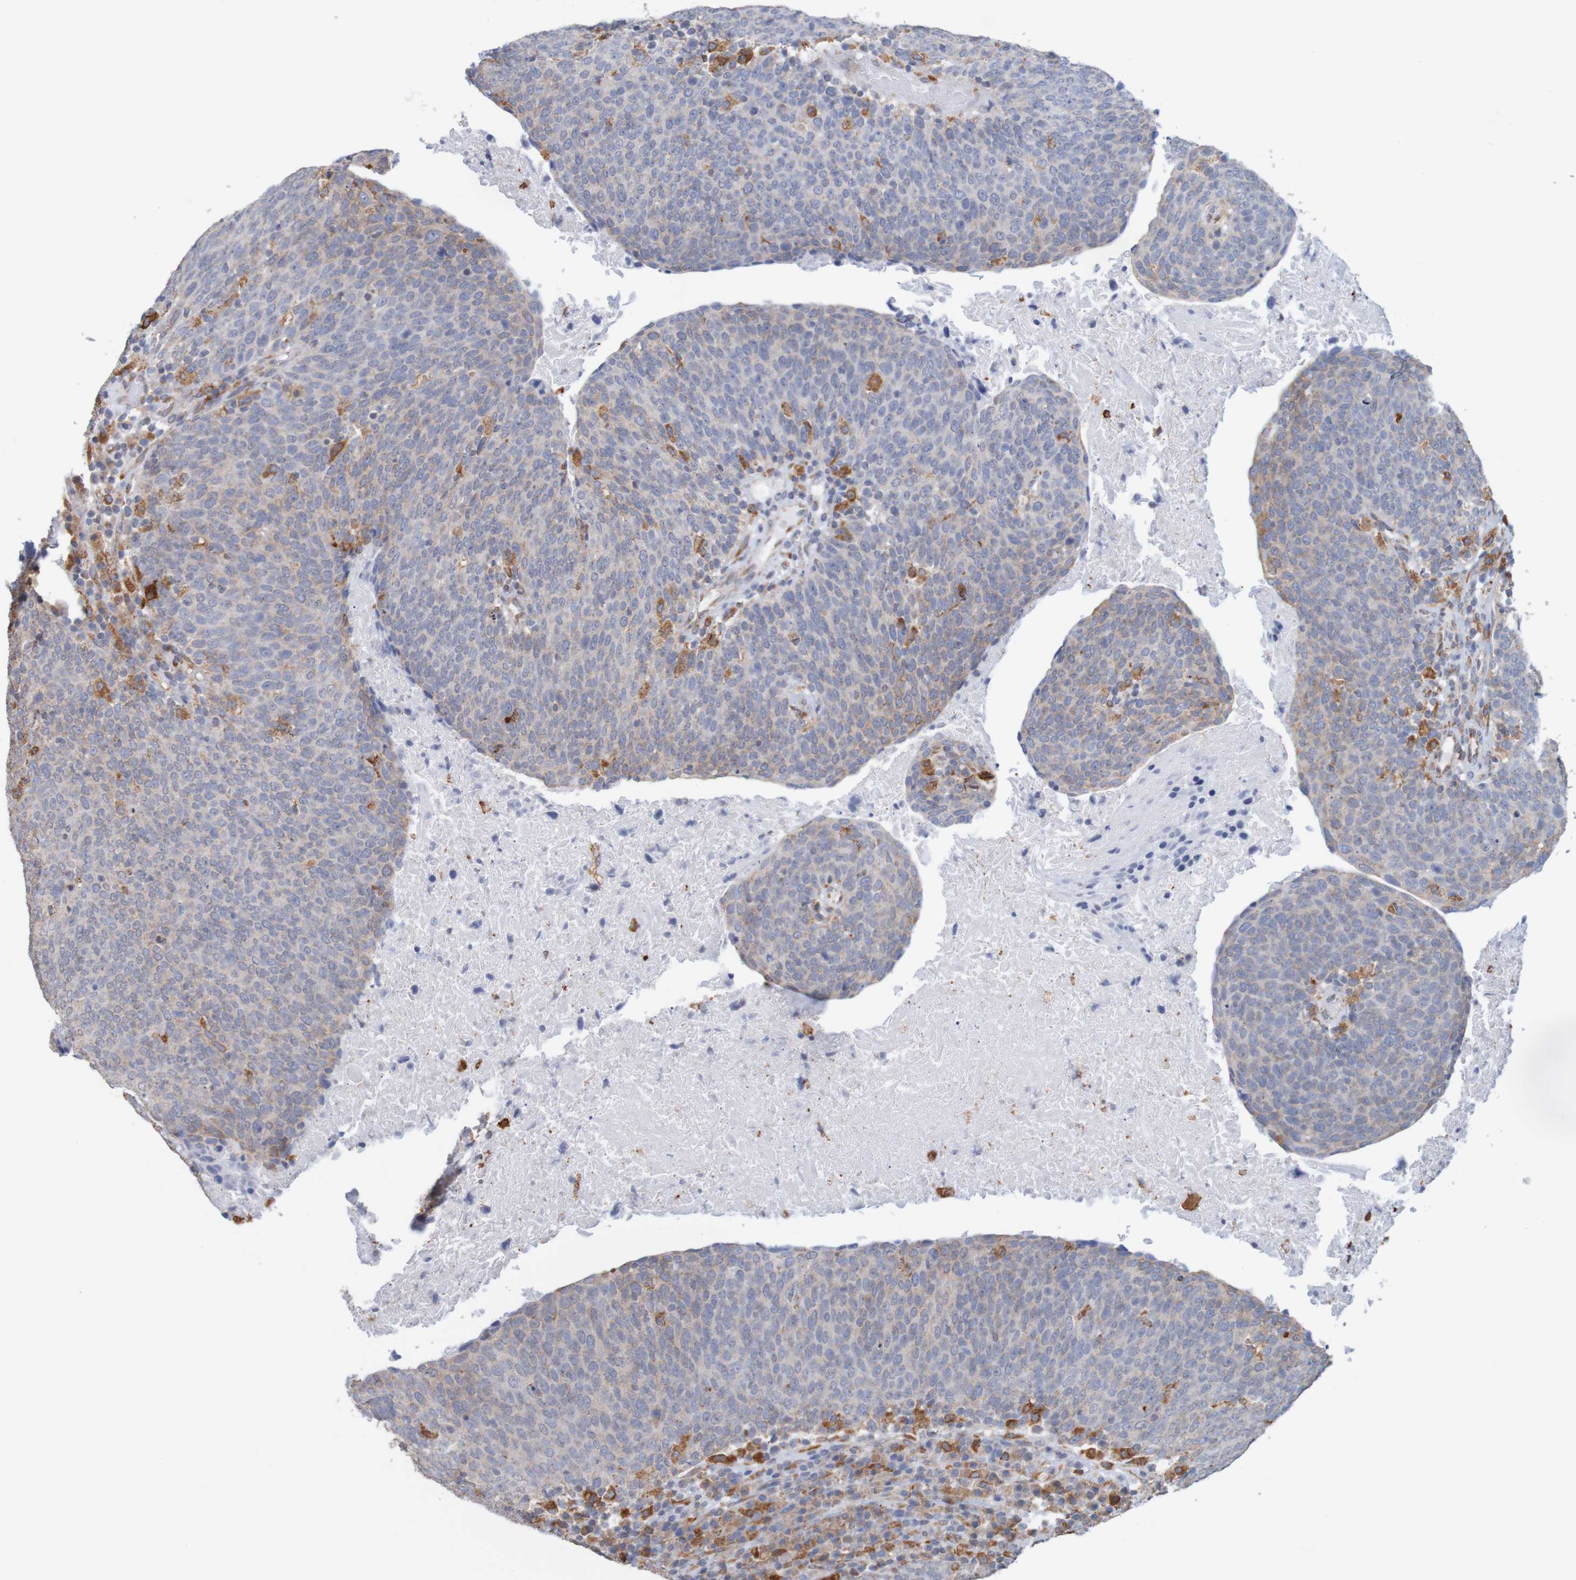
{"staining": {"intensity": "negative", "quantity": "none", "location": "none"}, "tissue": "head and neck cancer", "cell_type": "Tumor cells", "image_type": "cancer", "snomed": [{"axis": "morphology", "description": "Squamous cell carcinoma, NOS"}, {"axis": "morphology", "description": "Squamous cell carcinoma, metastatic, NOS"}, {"axis": "topography", "description": "Lymph node"}, {"axis": "topography", "description": "Head-Neck"}], "caption": "Photomicrograph shows no significant protein expression in tumor cells of head and neck cancer (metastatic squamous cell carcinoma).", "gene": "PDIA3", "patient": {"sex": "male", "age": 62}}